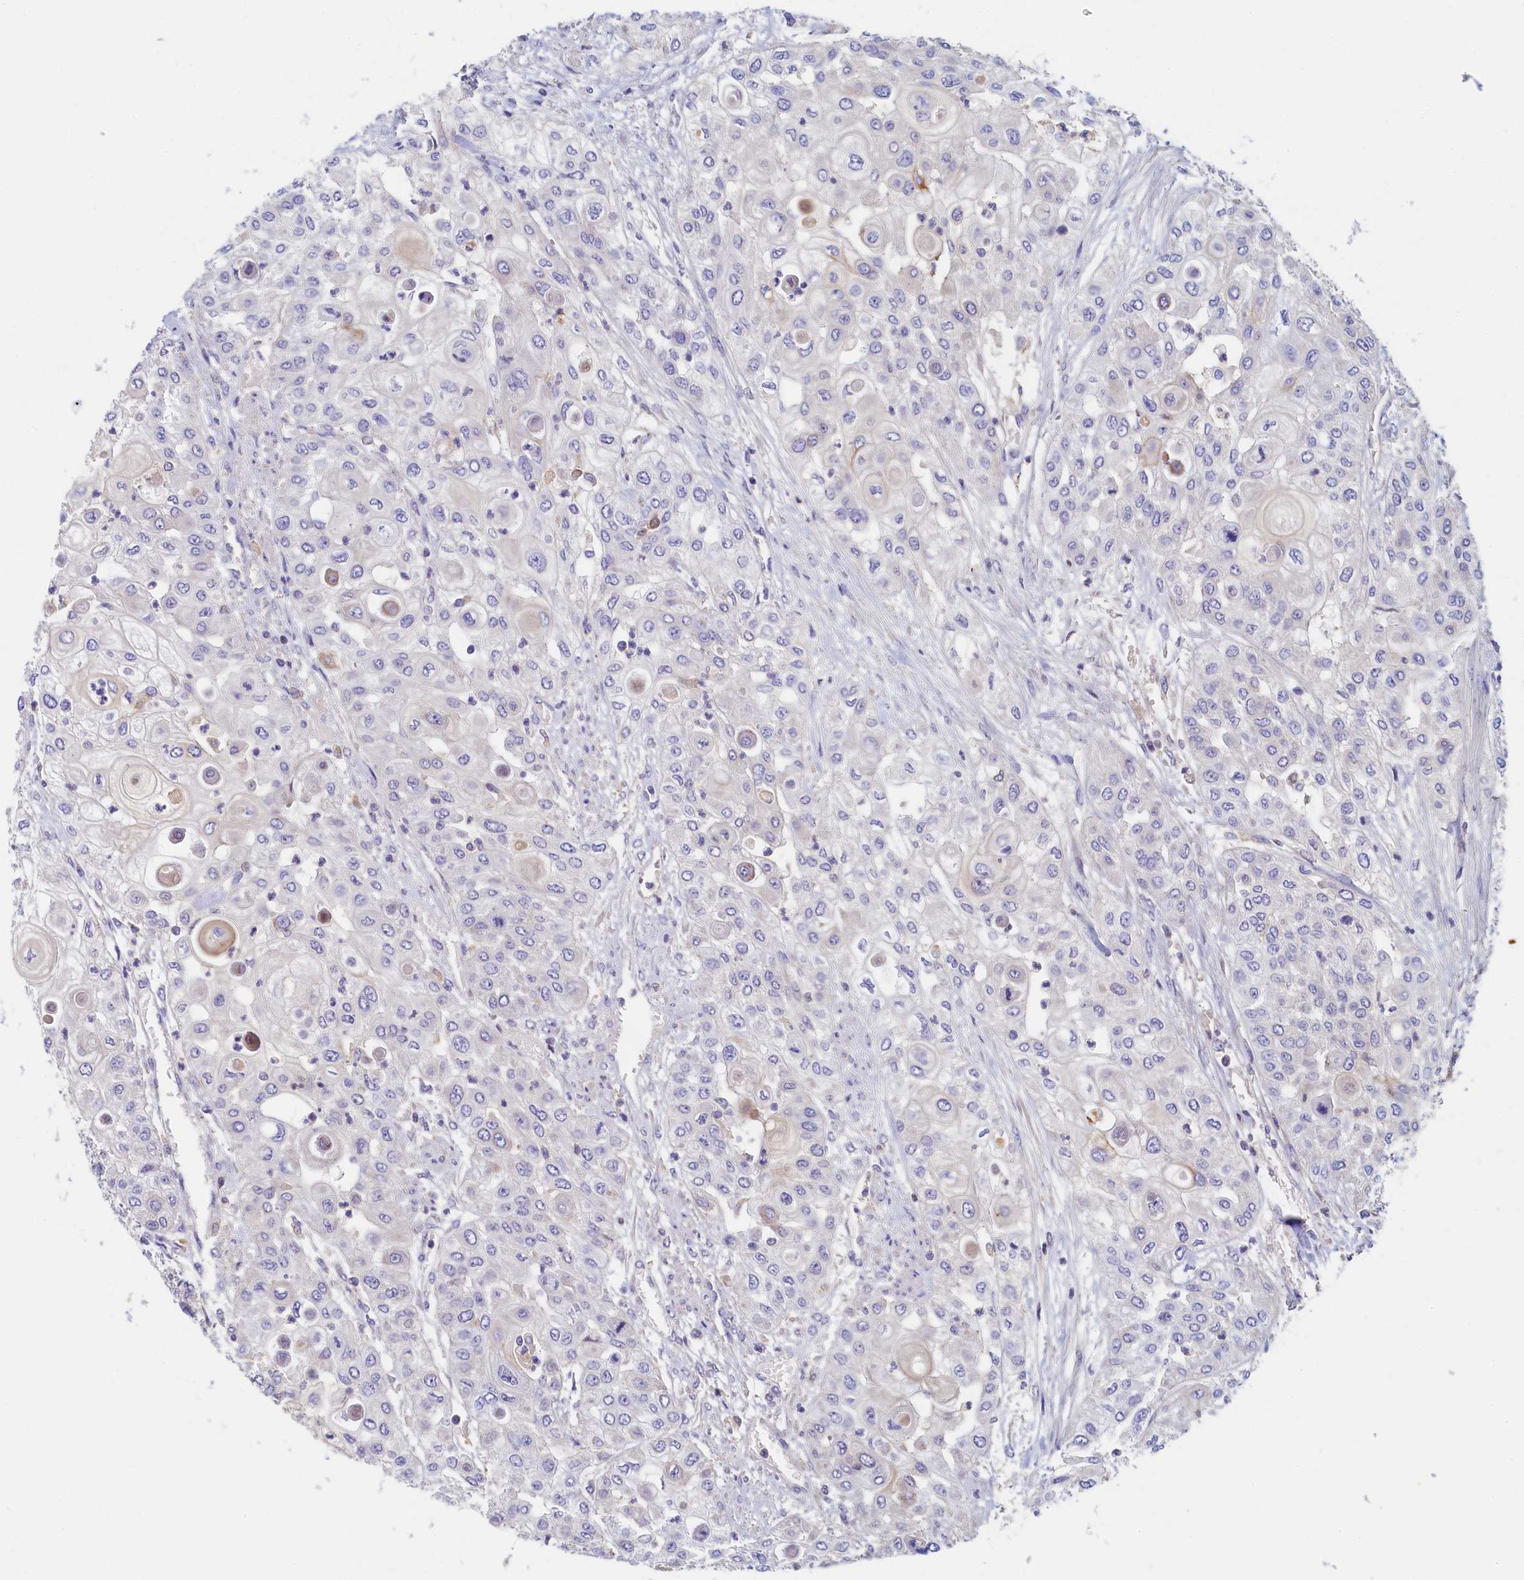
{"staining": {"intensity": "negative", "quantity": "none", "location": "none"}, "tissue": "urothelial cancer", "cell_type": "Tumor cells", "image_type": "cancer", "snomed": [{"axis": "morphology", "description": "Urothelial carcinoma, High grade"}, {"axis": "topography", "description": "Urinary bladder"}], "caption": "DAB immunohistochemical staining of urothelial cancer exhibits no significant staining in tumor cells.", "gene": "GUCA1C", "patient": {"sex": "female", "age": 79}}